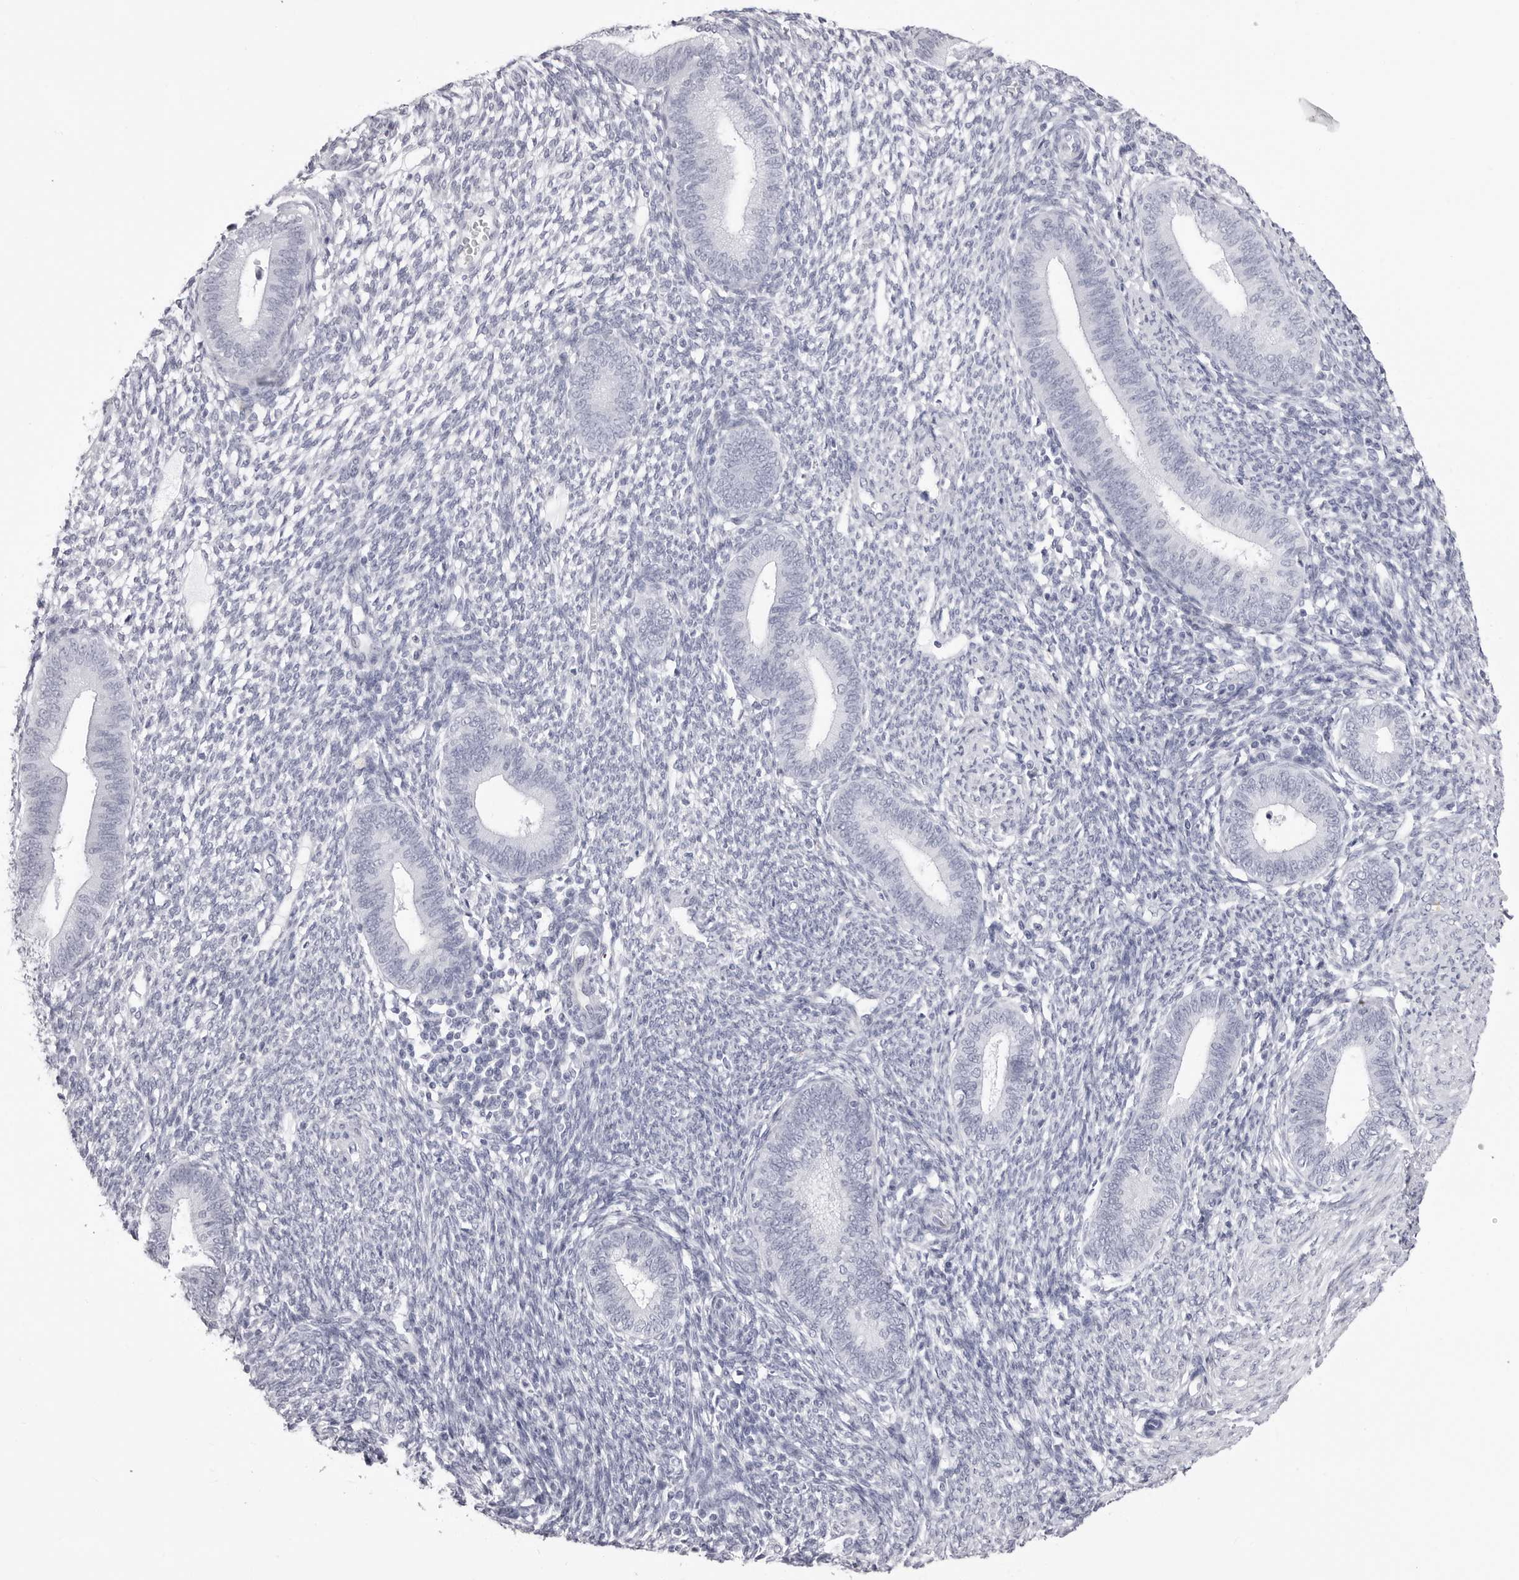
{"staining": {"intensity": "negative", "quantity": "none", "location": "none"}, "tissue": "endometrium", "cell_type": "Cells in endometrial stroma", "image_type": "normal", "snomed": [{"axis": "morphology", "description": "Normal tissue, NOS"}, {"axis": "topography", "description": "Endometrium"}], "caption": "Immunohistochemistry image of normal endometrium: human endometrium stained with DAB reveals no significant protein staining in cells in endometrial stroma. The staining was performed using DAB to visualize the protein expression in brown, while the nuclei were stained in blue with hematoxylin (Magnification: 20x).", "gene": "TSSK1B", "patient": {"sex": "female", "age": 46}}